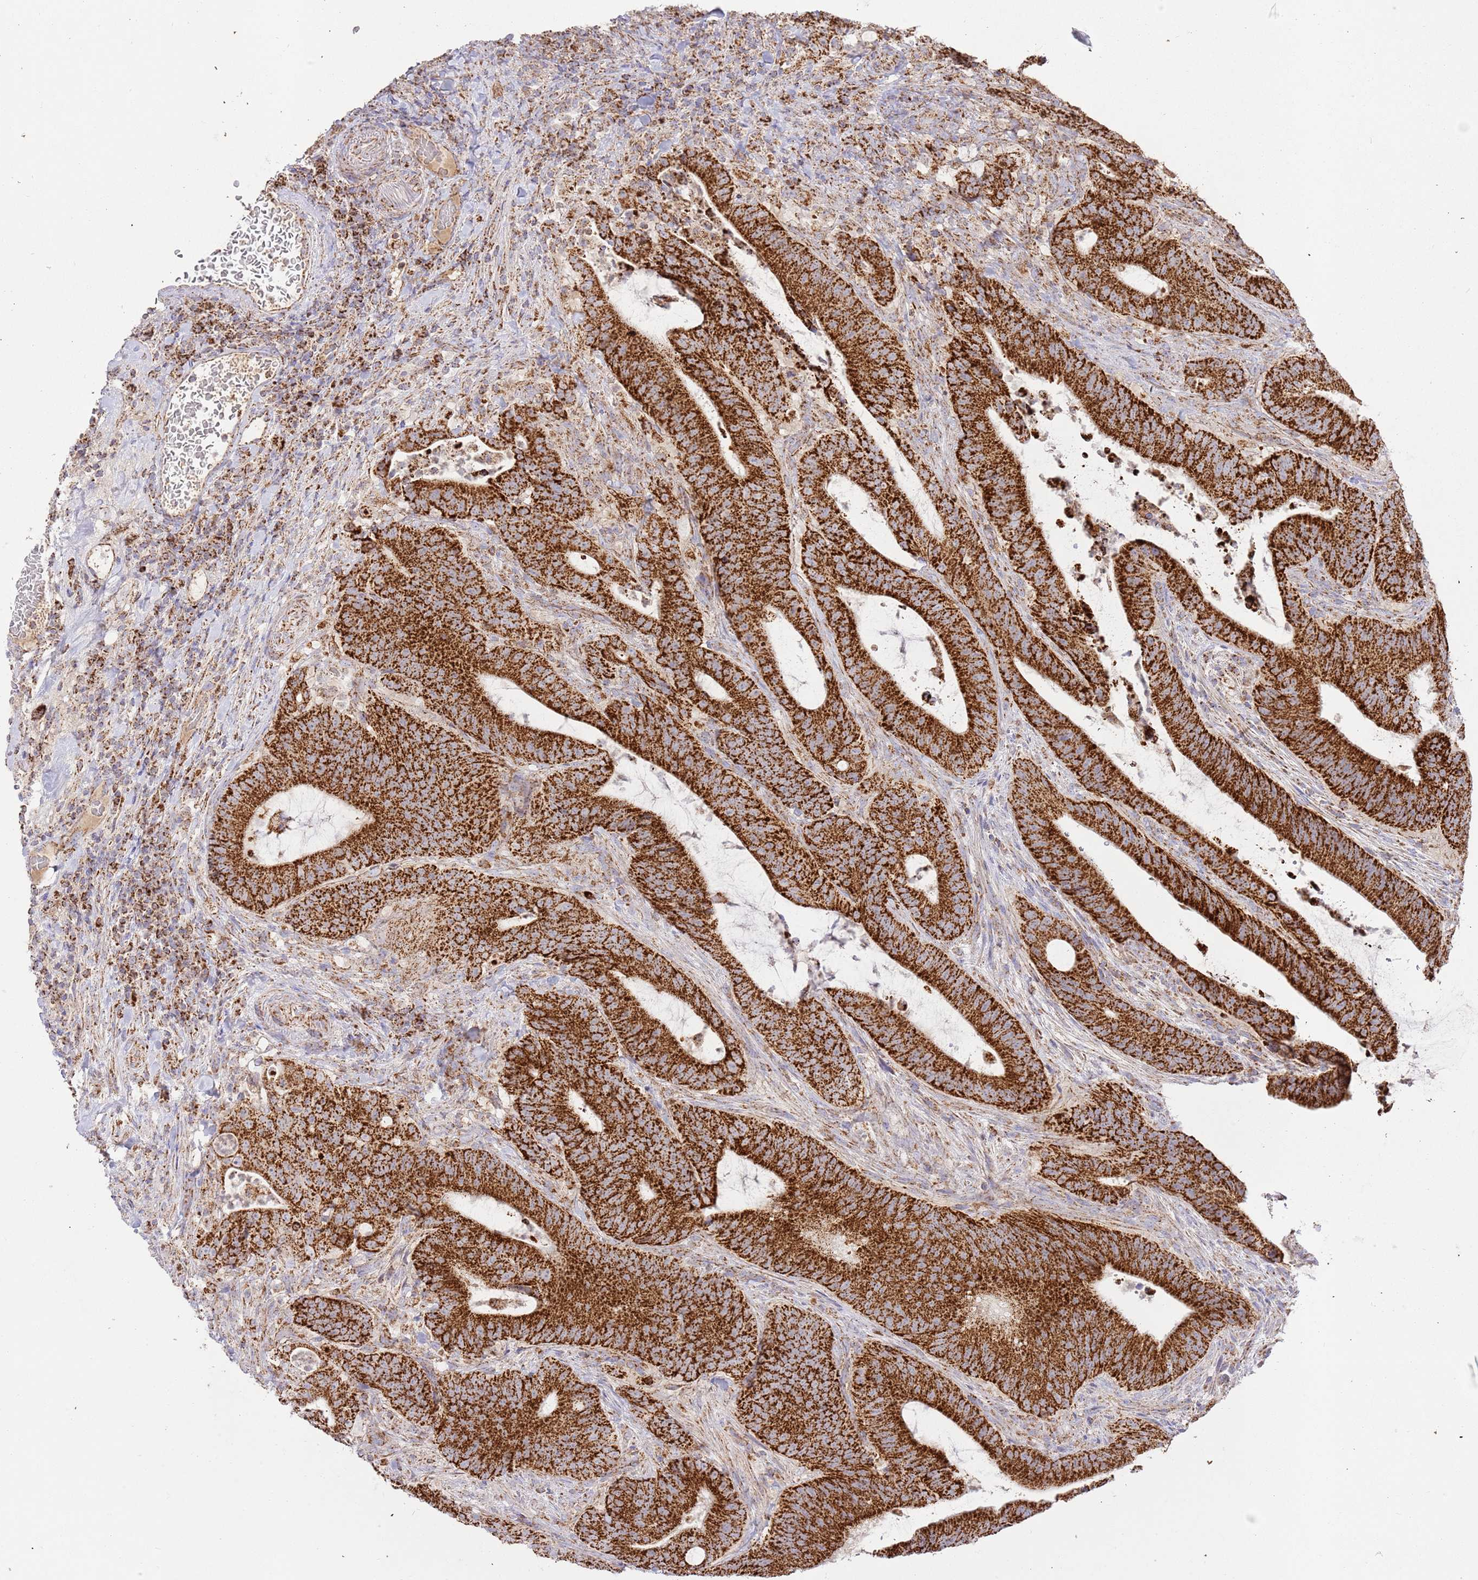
{"staining": {"intensity": "strong", "quantity": ">75%", "location": "cytoplasmic/membranous"}, "tissue": "colorectal cancer", "cell_type": "Tumor cells", "image_type": "cancer", "snomed": [{"axis": "morphology", "description": "Adenocarcinoma, NOS"}, {"axis": "topography", "description": "Colon"}], "caption": "Colorectal cancer stained with a protein marker displays strong staining in tumor cells.", "gene": "ZBTB39", "patient": {"sex": "female", "age": 43}}